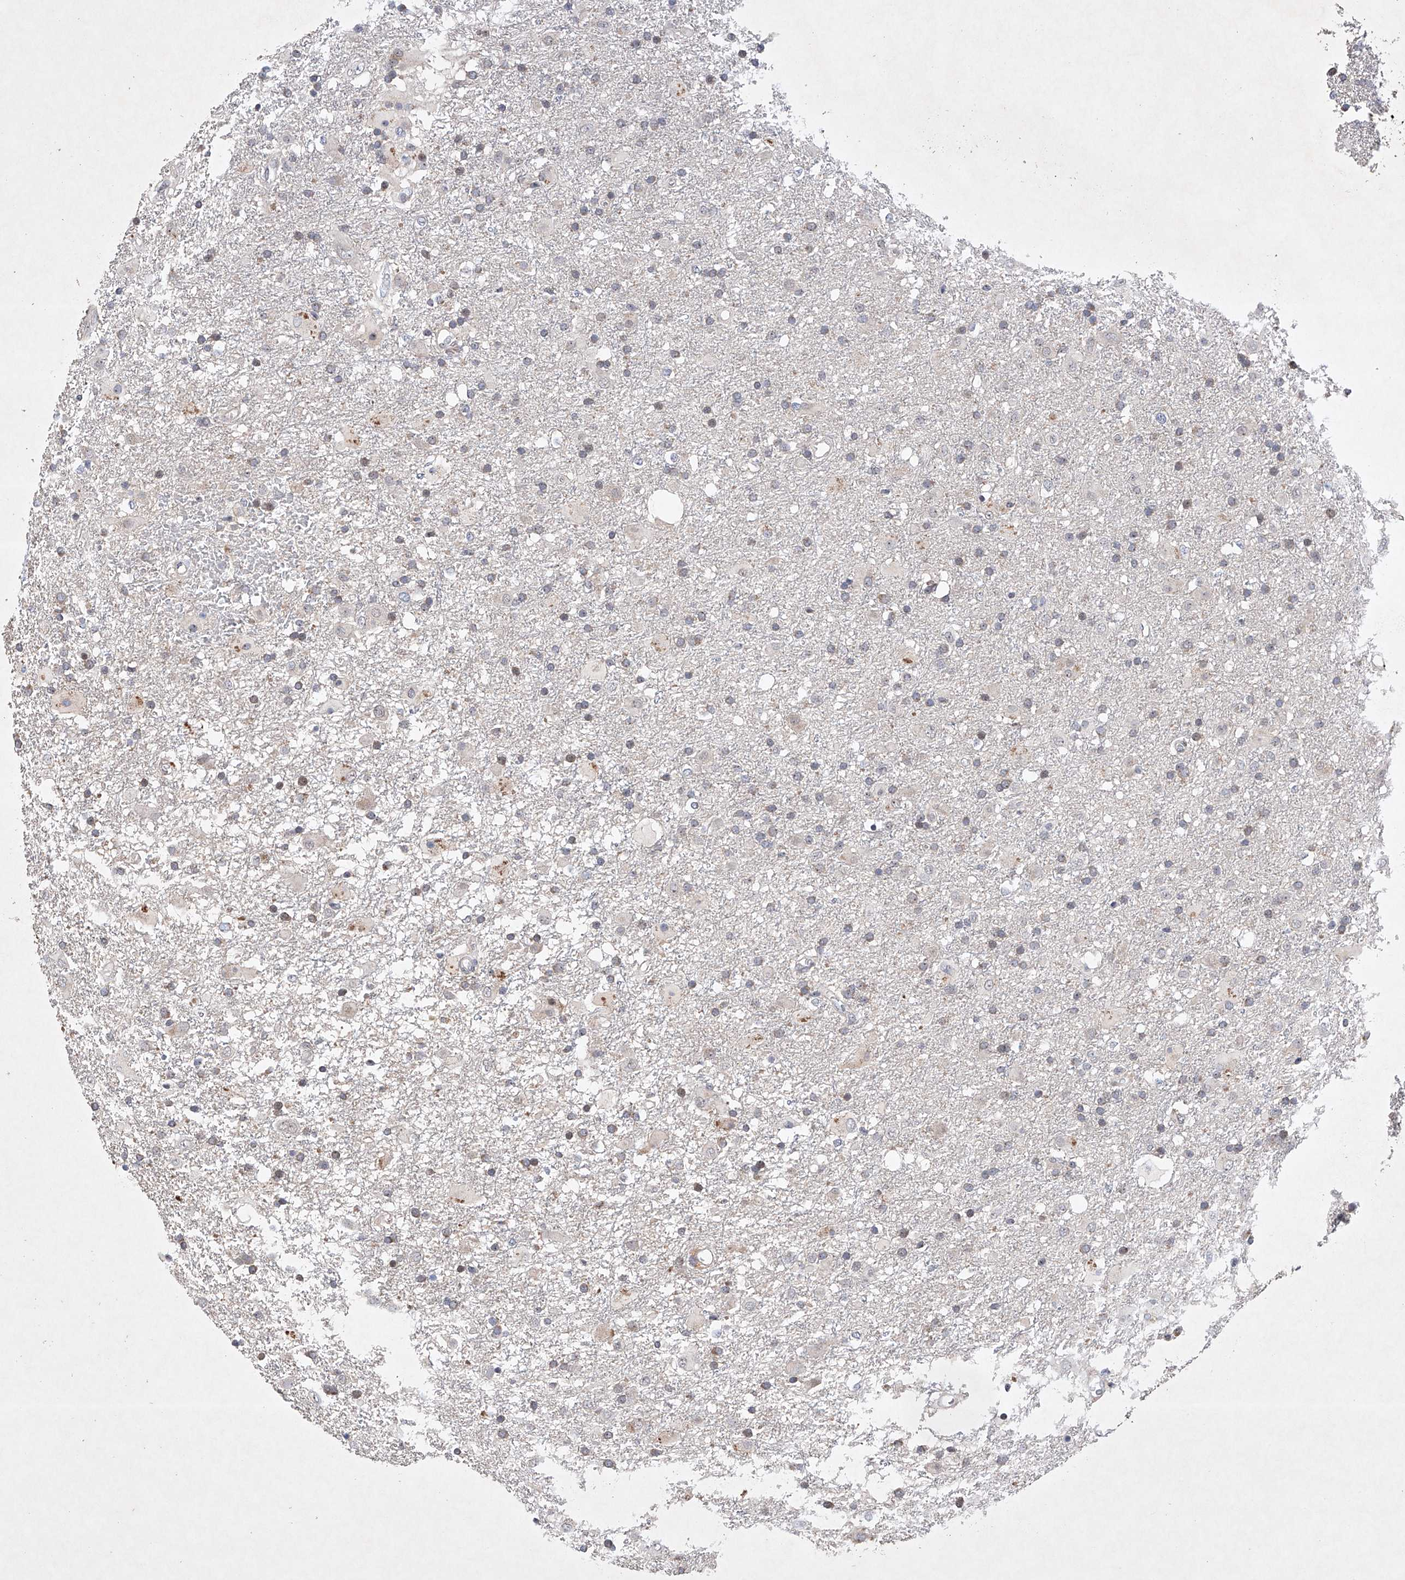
{"staining": {"intensity": "negative", "quantity": "none", "location": "none"}, "tissue": "glioma", "cell_type": "Tumor cells", "image_type": "cancer", "snomed": [{"axis": "morphology", "description": "Glioma, malignant, Low grade"}, {"axis": "topography", "description": "Brain"}], "caption": "Immunohistochemistry (IHC) histopathology image of glioma stained for a protein (brown), which displays no expression in tumor cells.", "gene": "AFG1L", "patient": {"sex": "male", "age": 65}}